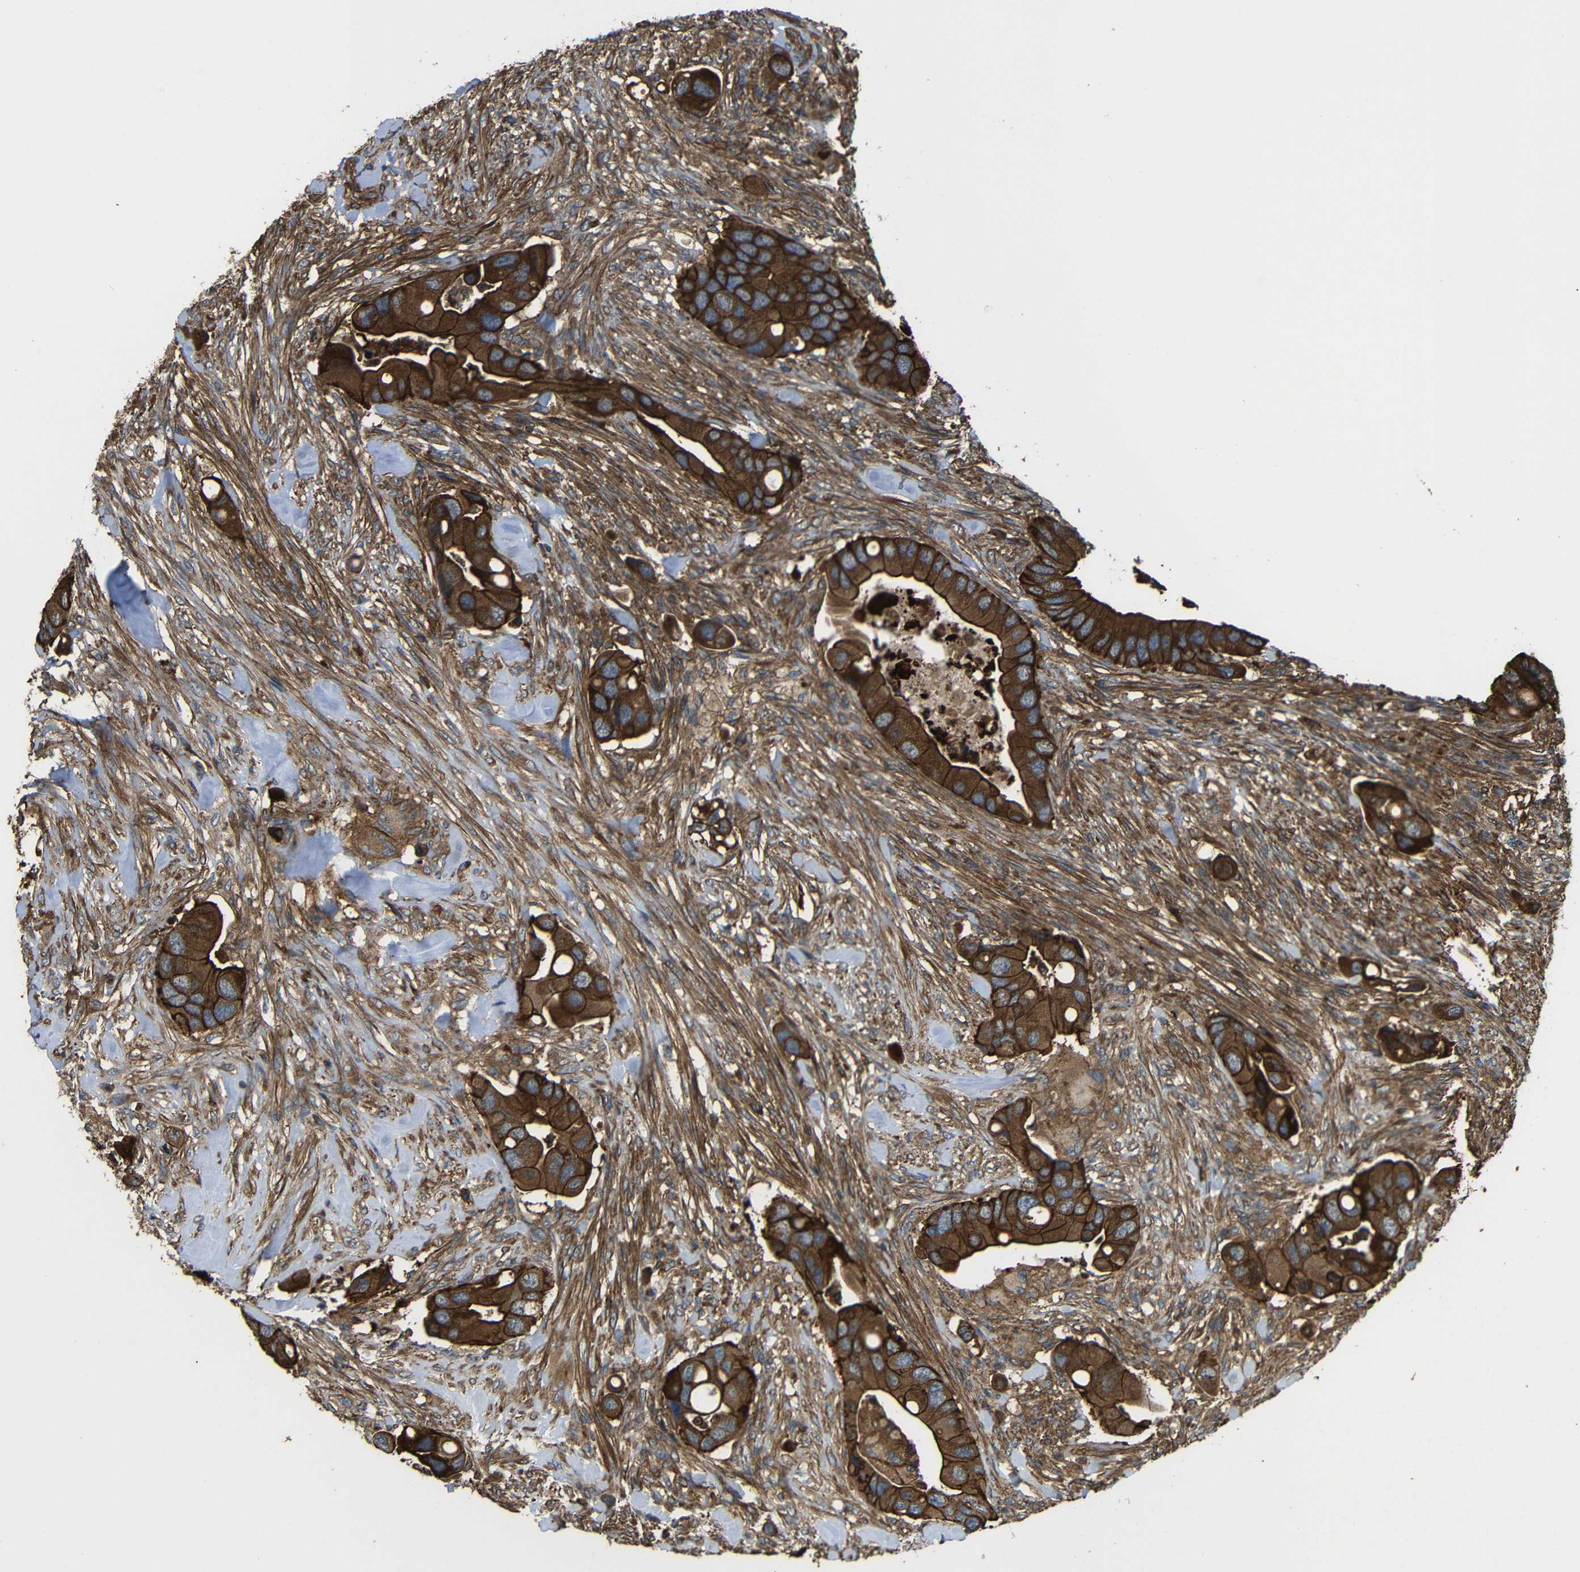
{"staining": {"intensity": "strong", "quantity": ">75%", "location": "cytoplasmic/membranous"}, "tissue": "colorectal cancer", "cell_type": "Tumor cells", "image_type": "cancer", "snomed": [{"axis": "morphology", "description": "Adenocarcinoma, NOS"}, {"axis": "topography", "description": "Rectum"}], "caption": "The histopathology image reveals a brown stain indicating the presence of a protein in the cytoplasmic/membranous of tumor cells in colorectal adenocarcinoma. (Brightfield microscopy of DAB IHC at high magnification).", "gene": "PTCH1", "patient": {"sex": "female", "age": 57}}